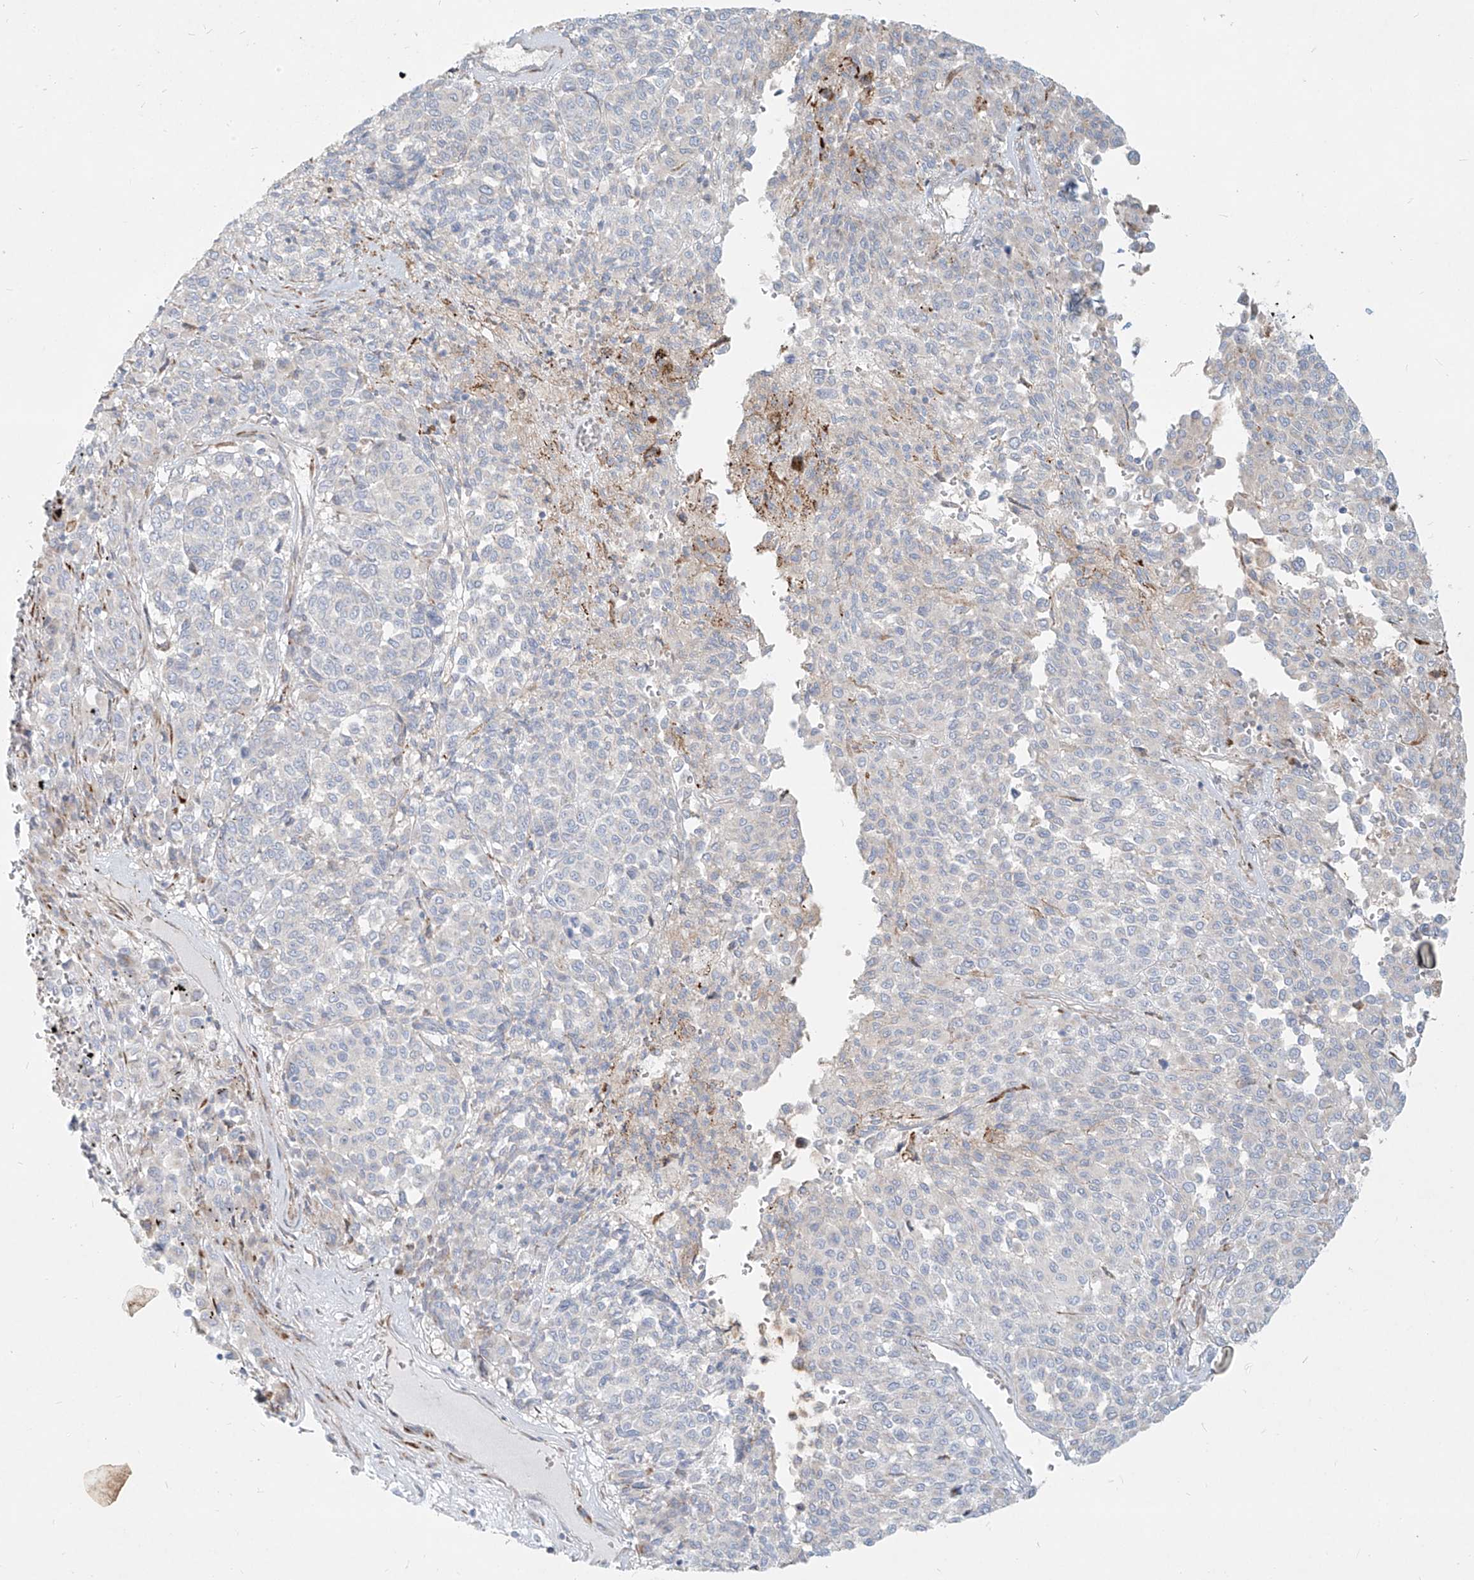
{"staining": {"intensity": "negative", "quantity": "none", "location": "none"}, "tissue": "melanoma", "cell_type": "Tumor cells", "image_type": "cancer", "snomed": [{"axis": "morphology", "description": "Malignant melanoma, Metastatic site"}, {"axis": "topography", "description": "Pancreas"}], "caption": "IHC of human melanoma shows no expression in tumor cells.", "gene": "MTX2", "patient": {"sex": "female", "age": 30}}